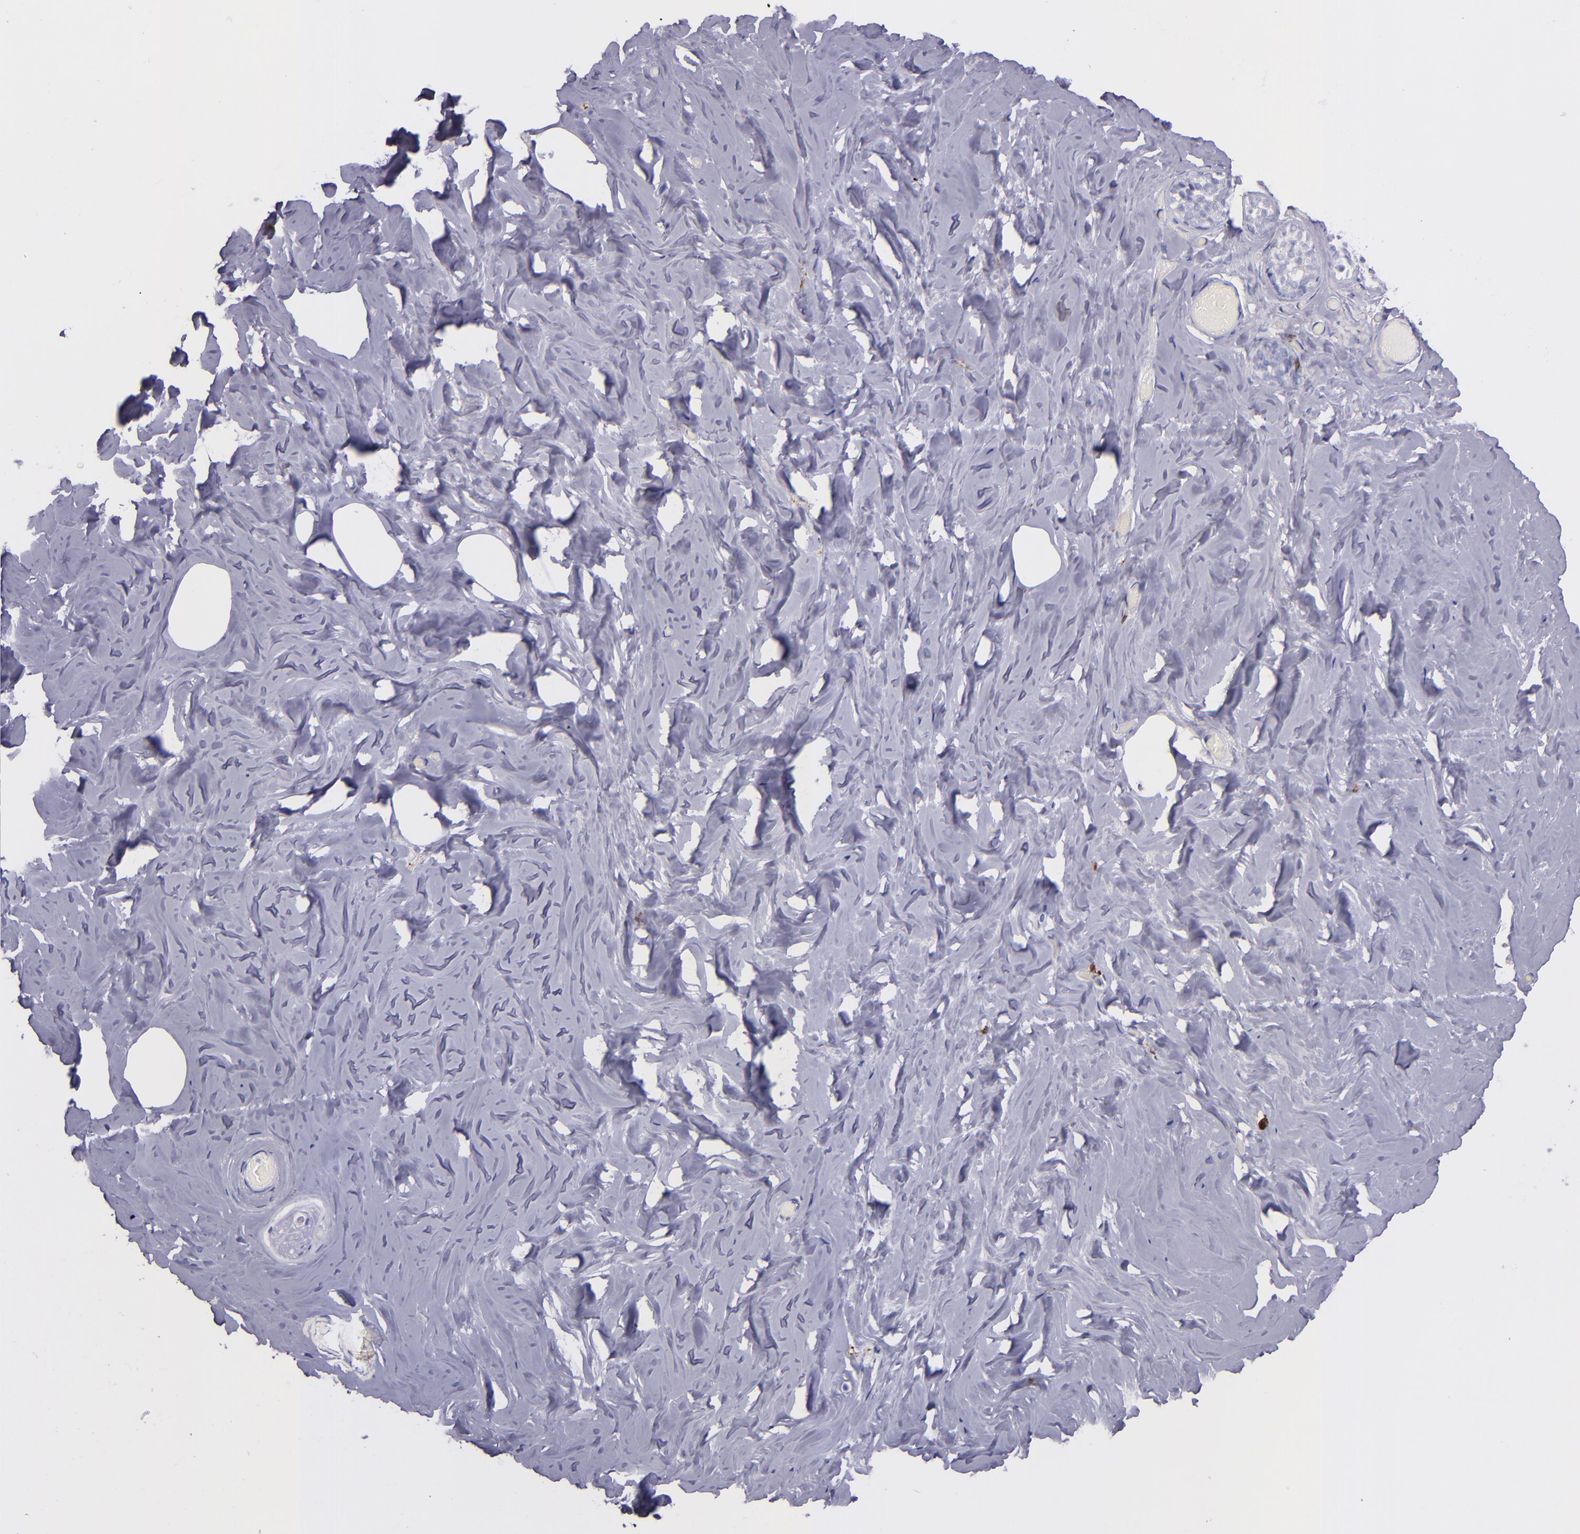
{"staining": {"intensity": "negative", "quantity": "none", "location": "none"}, "tissue": "breast", "cell_type": "Adipocytes", "image_type": "normal", "snomed": [{"axis": "morphology", "description": "Normal tissue, NOS"}, {"axis": "topography", "description": "Breast"}], "caption": "This histopathology image is of unremarkable breast stained with immunohistochemistry to label a protein in brown with the nuclei are counter-stained blue. There is no expression in adipocytes. The staining was performed using DAB (3,3'-diaminobenzidine) to visualize the protein expression in brown, while the nuclei were stained in blue with hematoxylin (Magnification: 20x).", "gene": "CD163", "patient": {"sex": "female", "age": 75}}